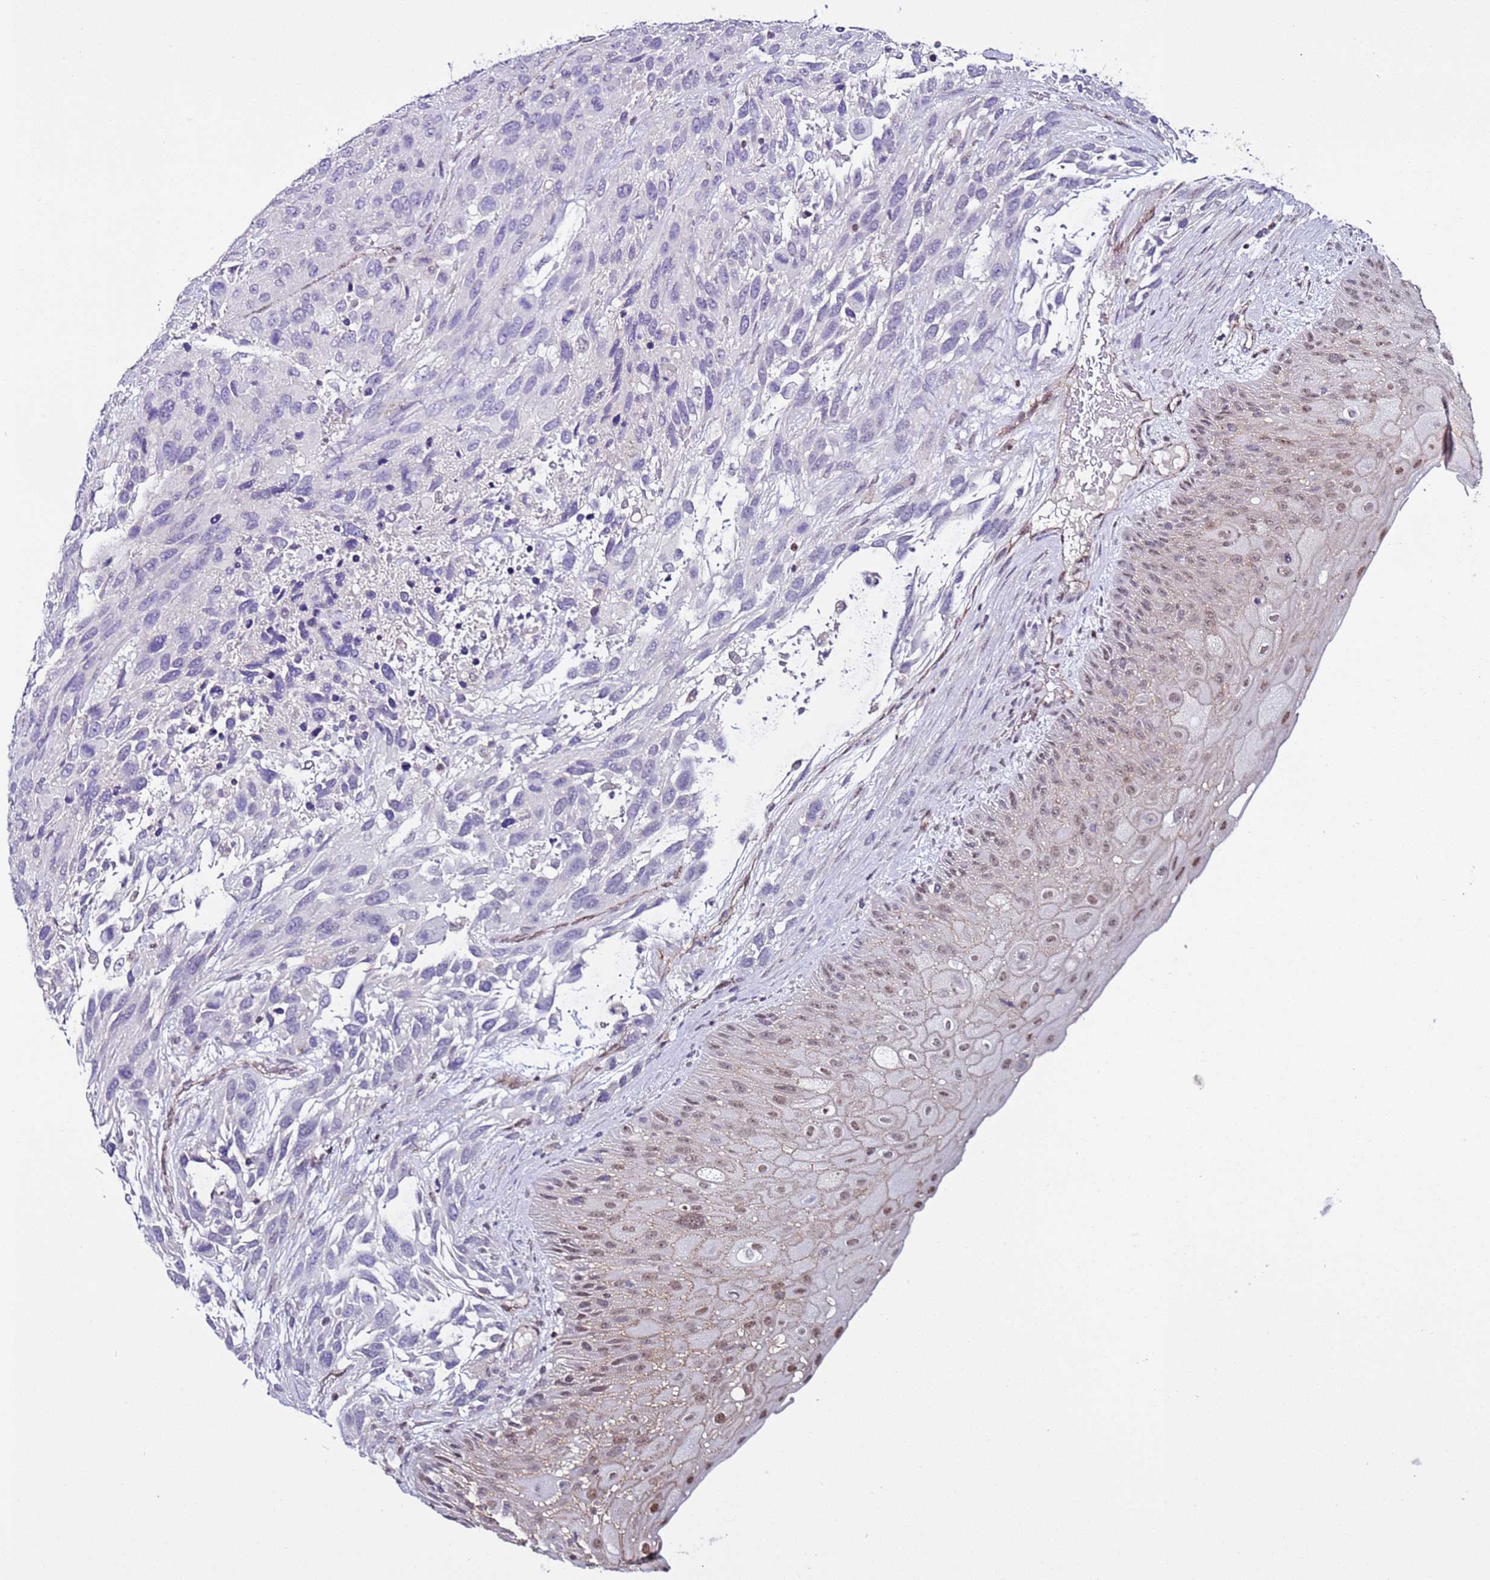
{"staining": {"intensity": "negative", "quantity": "none", "location": "none"}, "tissue": "urothelial cancer", "cell_type": "Tumor cells", "image_type": "cancer", "snomed": [{"axis": "morphology", "description": "Urothelial carcinoma, High grade"}, {"axis": "topography", "description": "Urinary bladder"}], "caption": "IHC image of neoplastic tissue: urothelial cancer stained with DAB shows no significant protein positivity in tumor cells.", "gene": "TENM3", "patient": {"sex": "female", "age": 70}}